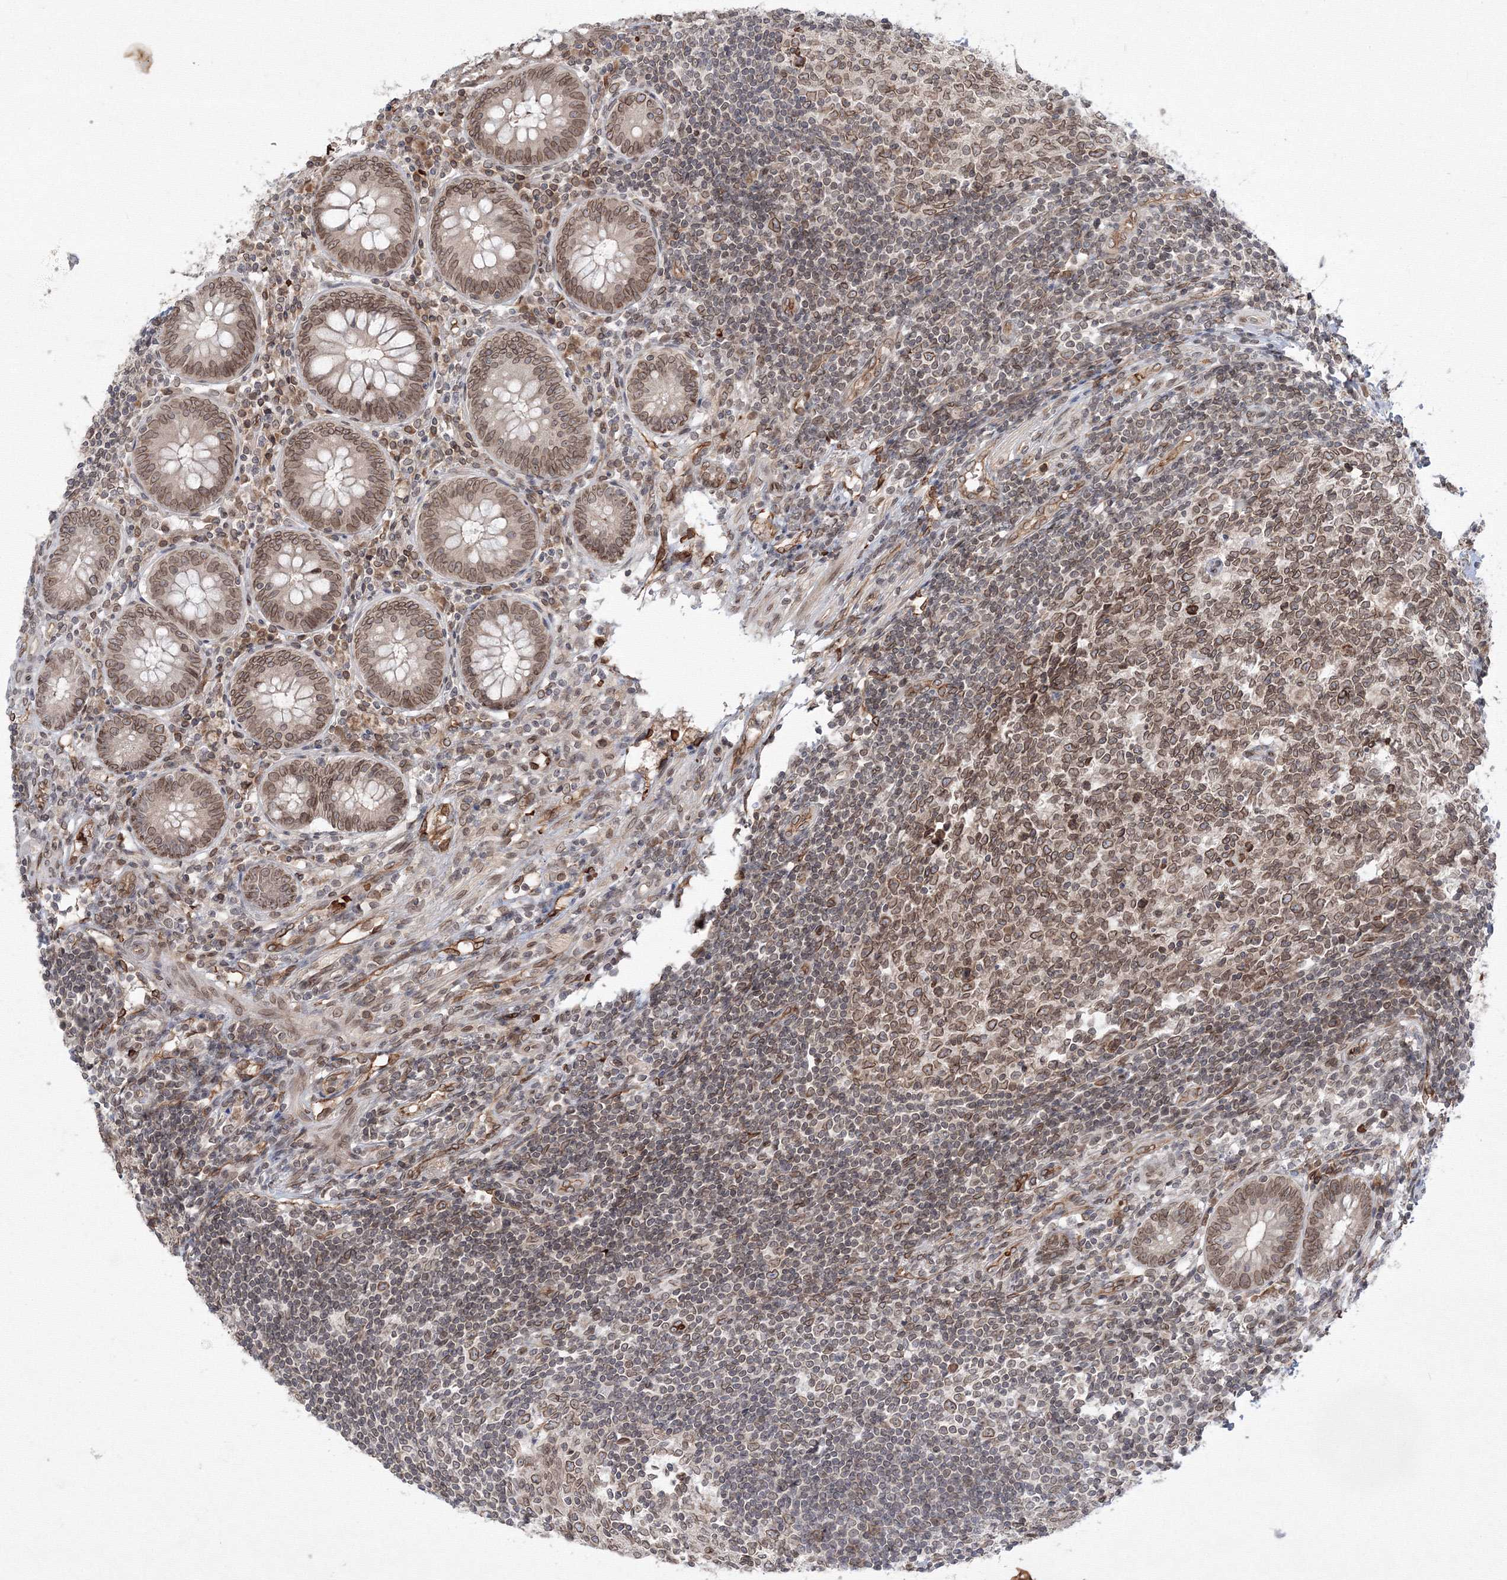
{"staining": {"intensity": "moderate", "quantity": ">75%", "location": "cytoplasmic/membranous,nuclear"}, "tissue": "appendix", "cell_type": "Glandular cells", "image_type": "normal", "snomed": [{"axis": "morphology", "description": "Normal tissue, NOS"}, {"axis": "topography", "description": "Appendix"}], "caption": "An immunohistochemistry histopathology image of benign tissue is shown. Protein staining in brown labels moderate cytoplasmic/membranous,nuclear positivity in appendix within glandular cells. (DAB (3,3'-diaminobenzidine) IHC with brightfield microscopy, high magnification).", "gene": "DNAJB2", "patient": {"sex": "female", "age": 54}}